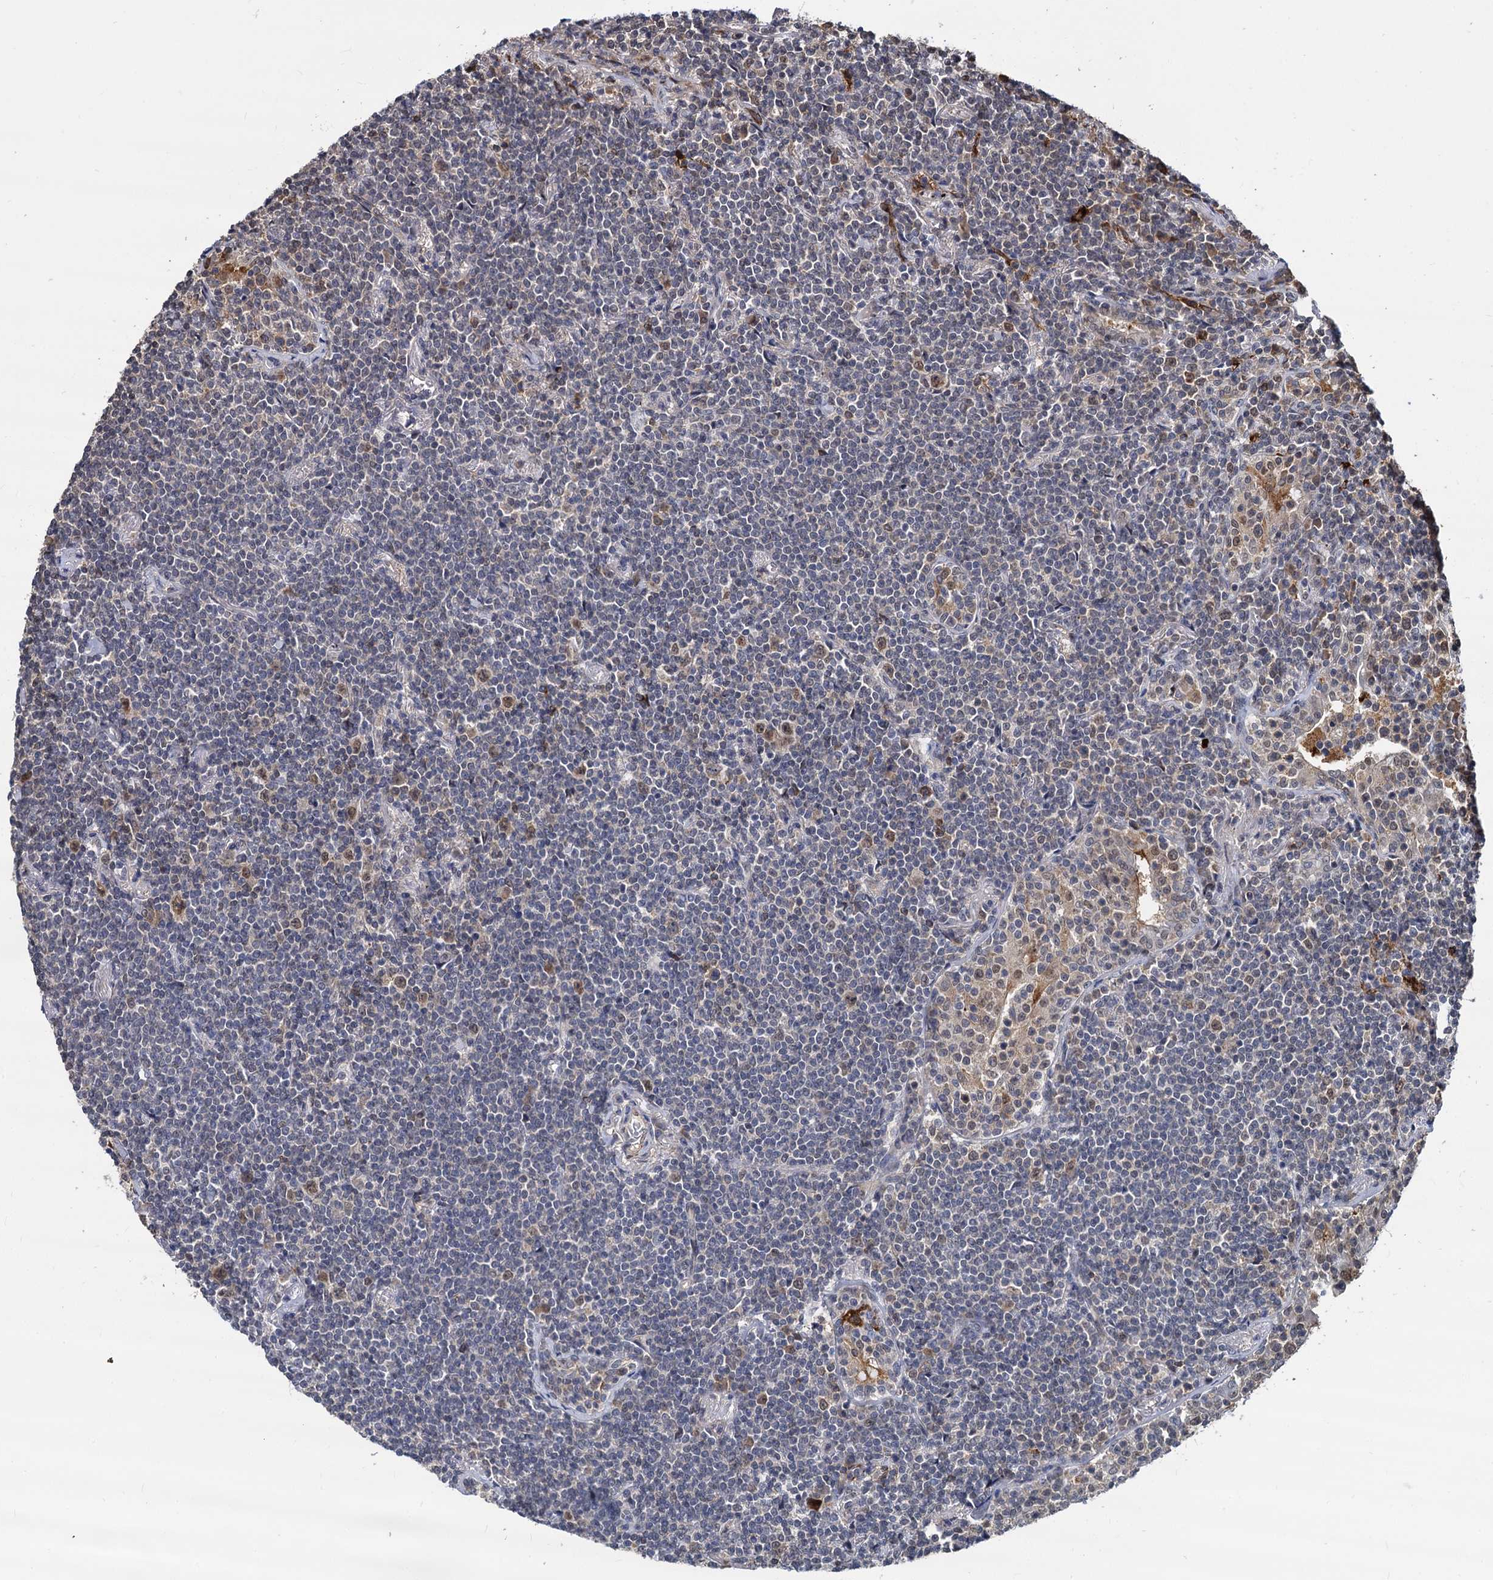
{"staining": {"intensity": "moderate", "quantity": "<25%", "location": "nuclear"}, "tissue": "lymphoma", "cell_type": "Tumor cells", "image_type": "cancer", "snomed": [{"axis": "morphology", "description": "Malignant lymphoma, non-Hodgkin's type, Low grade"}, {"axis": "topography", "description": "Lung"}], "caption": "Lymphoma stained with a protein marker shows moderate staining in tumor cells.", "gene": "PSMD4", "patient": {"sex": "female", "age": 71}}